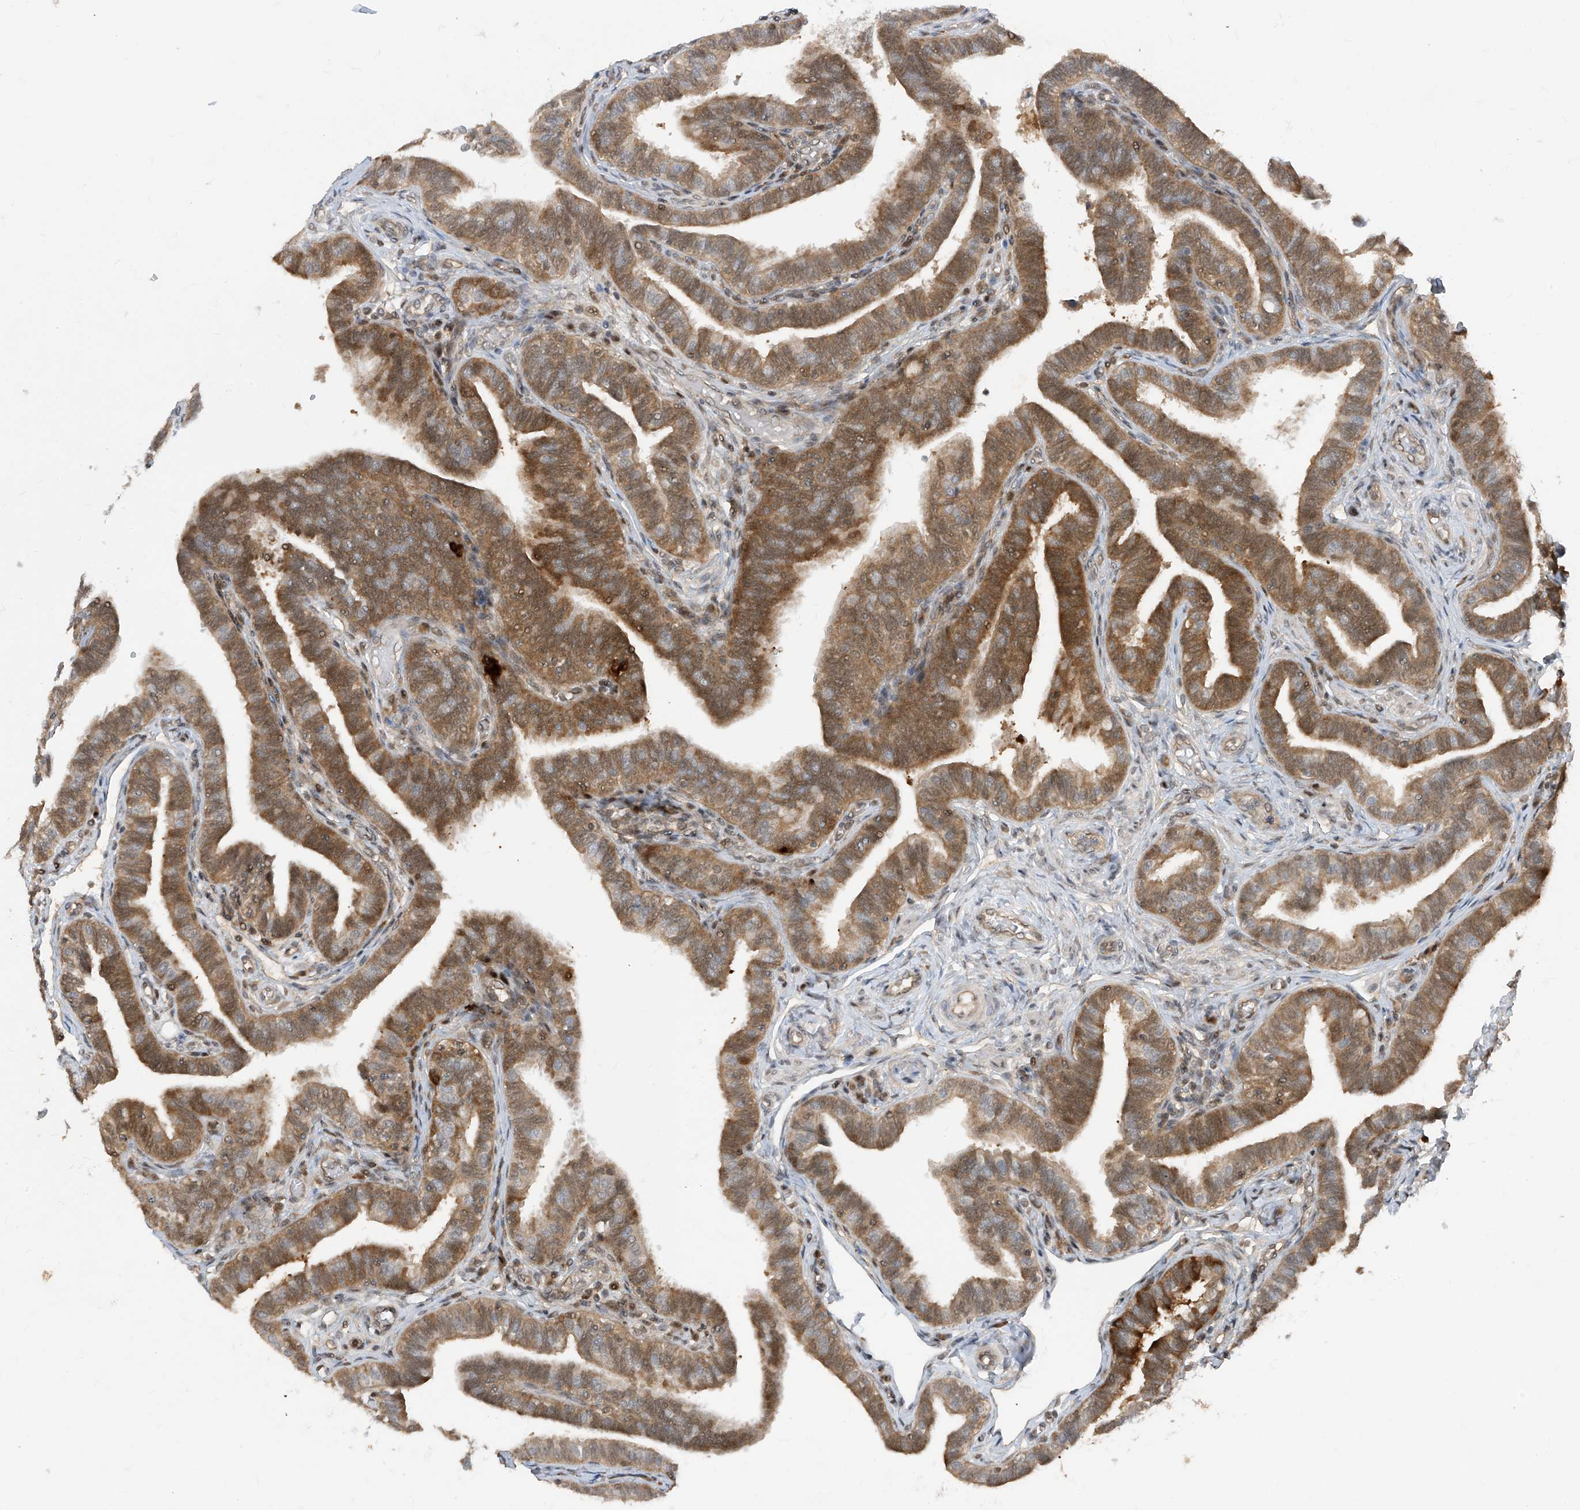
{"staining": {"intensity": "moderate", "quantity": "25%-75%", "location": "cytoplasmic/membranous,nuclear"}, "tissue": "fallopian tube", "cell_type": "Glandular cells", "image_type": "normal", "snomed": [{"axis": "morphology", "description": "Normal tissue, NOS"}, {"axis": "topography", "description": "Fallopian tube"}], "caption": "Immunohistochemistry (IHC) staining of unremarkable fallopian tube, which exhibits medium levels of moderate cytoplasmic/membranous,nuclear positivity in about 25%-75% of glandular cells indicating moderate cytoplasmic/membranous,nuclear protein positivity. The staining was performed using DAB (brown) for protein detection and nuclei were counterstained in hematoxylin (blue).", "gene": "ZNF358", "patient": {"sex": "female", "age": 39}}